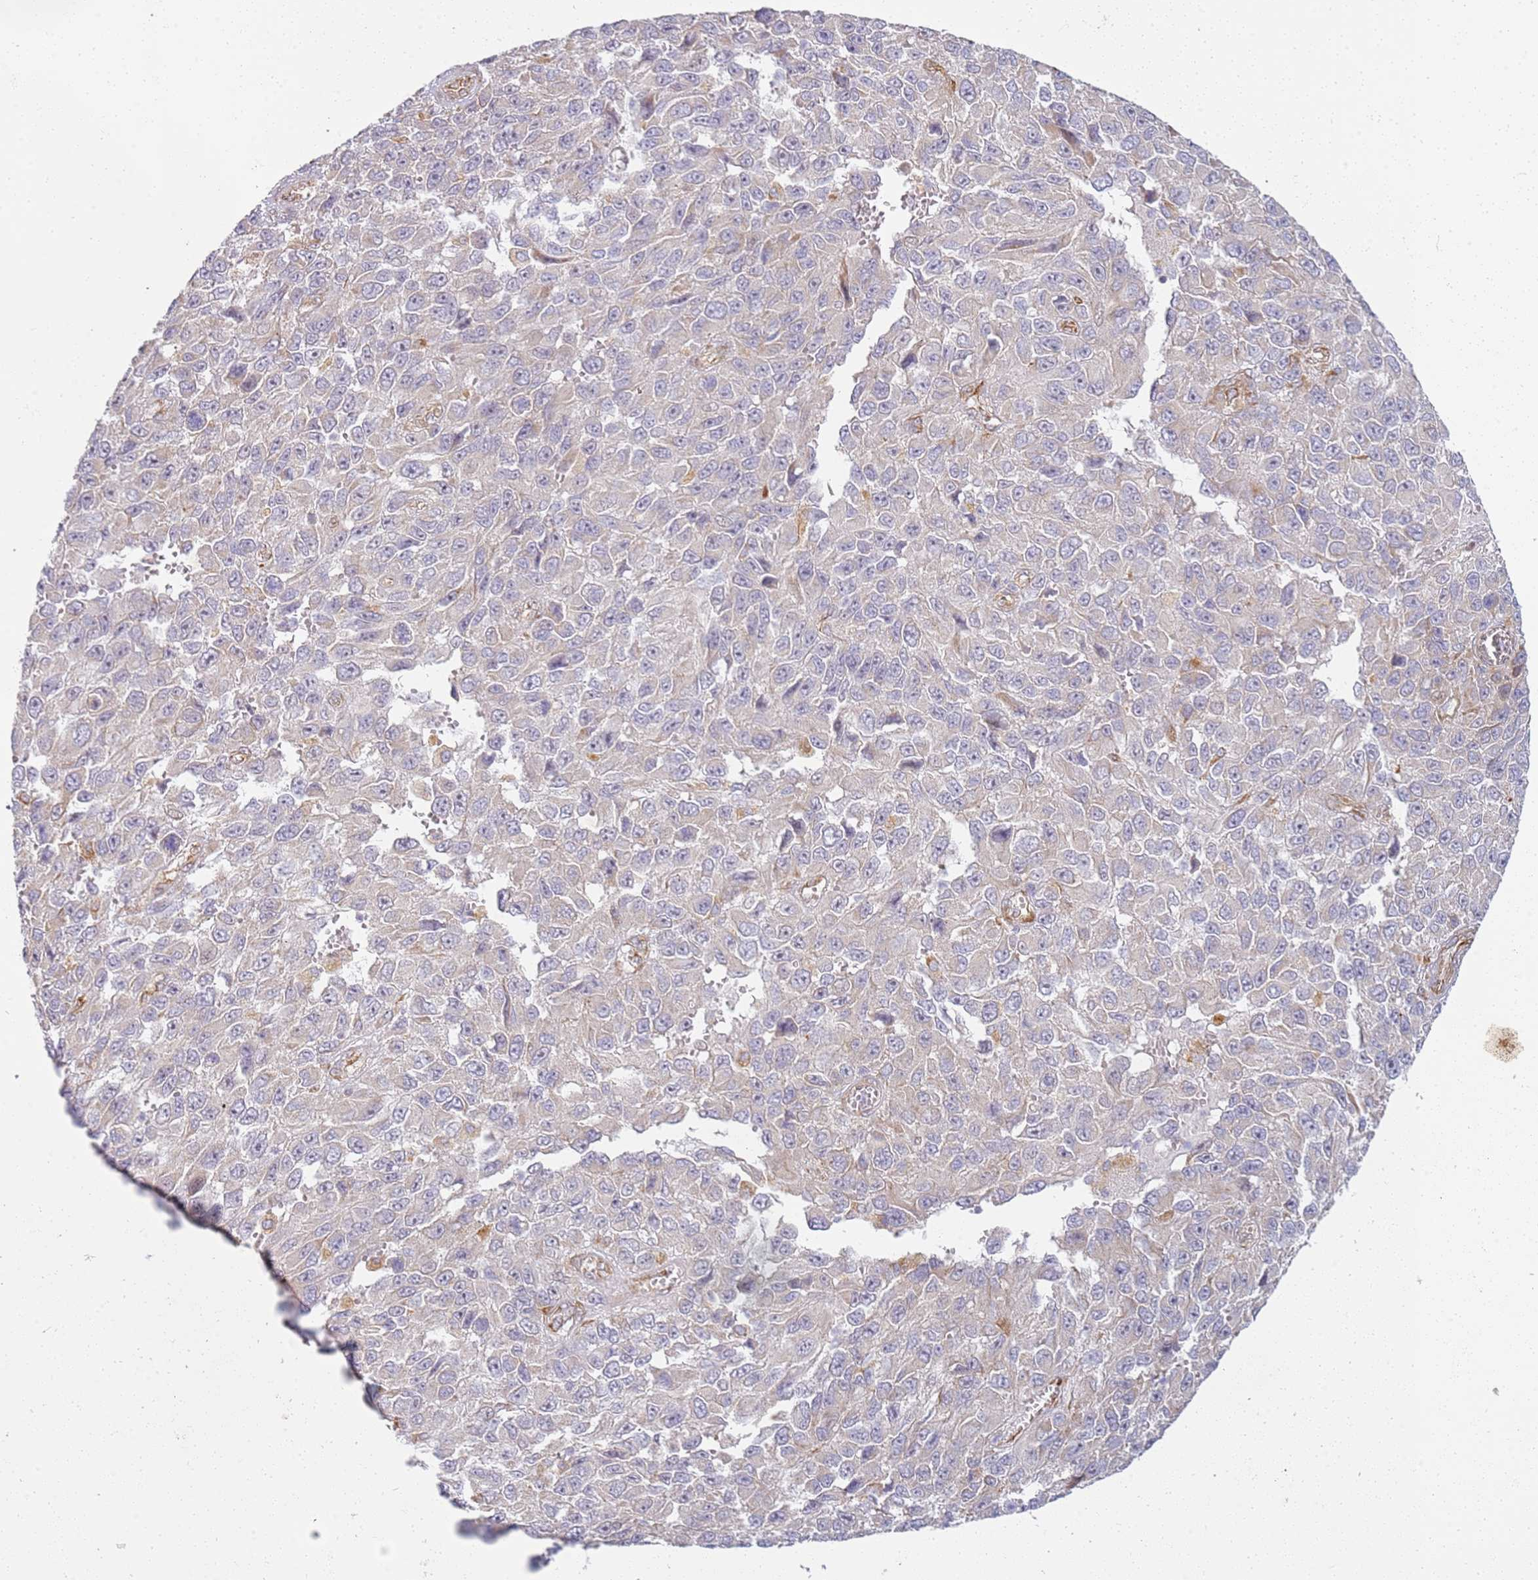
{"staining": {"intensity": "negative", "quantity": "none", "location": "none"}, "tissue": "melanoma", "cell_type": "Tumor cells", "image_type": "cancer", "snomed": [{"axis": "morphology", "description": "Normal tissue, NOS"}, {"axis": "morphology", "description": "Malignant melanoma, NOS"}, {"axis": "topography", "description": "Skin"}], "caption": "An IHC photomicrograph of melanoma is shown. There is no staining in tumor cells of melanoma. The staining is performed using DAB (3,3'-diaminobenzidine) brown chromogen with nuclei counter-stained in using hematoxylin.", "gene": "GRAP", "patient": {"sex": "female", "age": 96}}